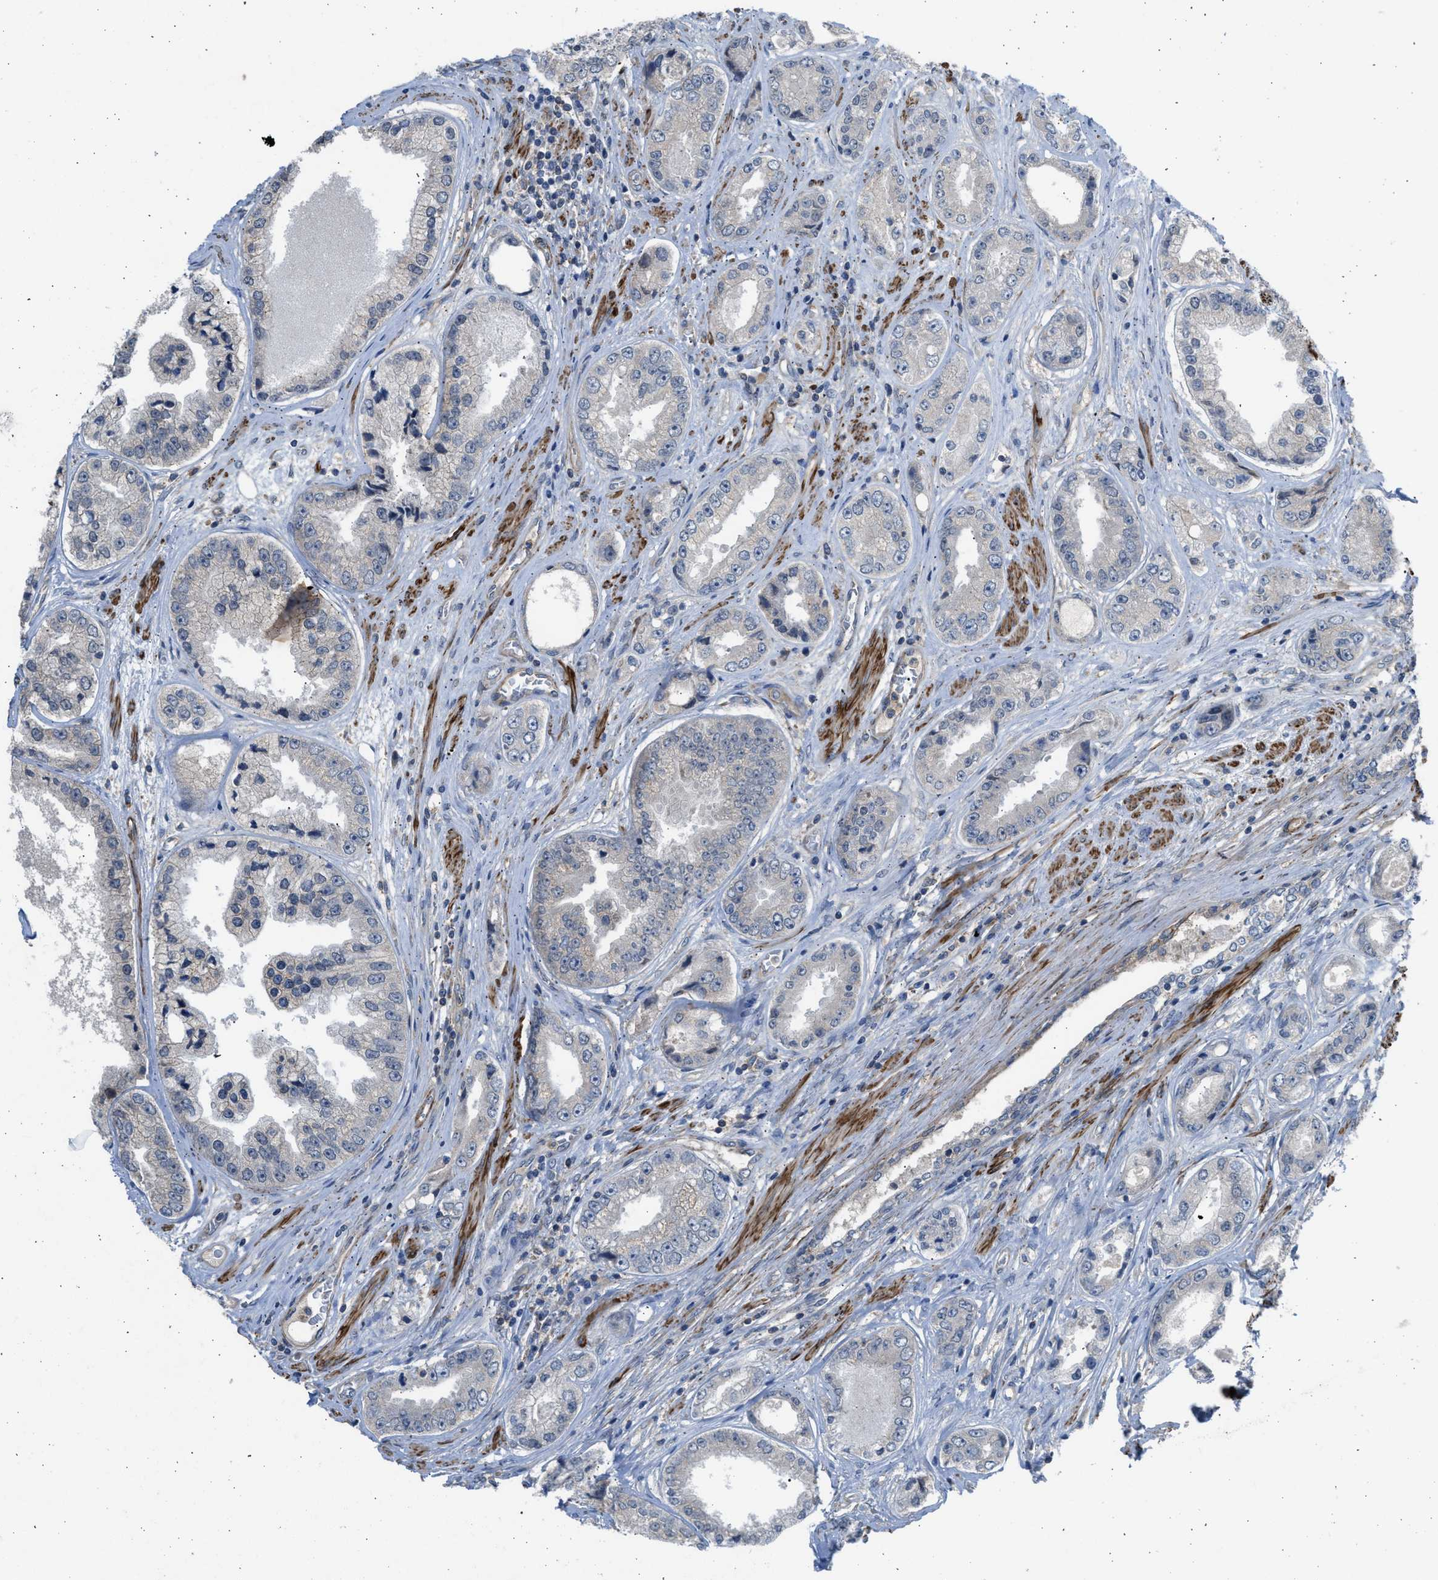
{"staining": {"intensity": "negative", "quantity": "none", "location": "none"}, "tissue": "prostate cancer", "cell_type": "Tumor cells", "image_type": "cancer", "snomed": [{"axis": "morphology", "description": "Adenocarcinoma, High grade"}, {"axis": "topography", "description": "Prostate"}], "caption": "The immunohistochemistry image has no significant expression in tumor cells of high-grade adenocarcinoma (prostate) tissue.", "gene": "PCNX3", "patient": {"sex": "male", "age": 61}}